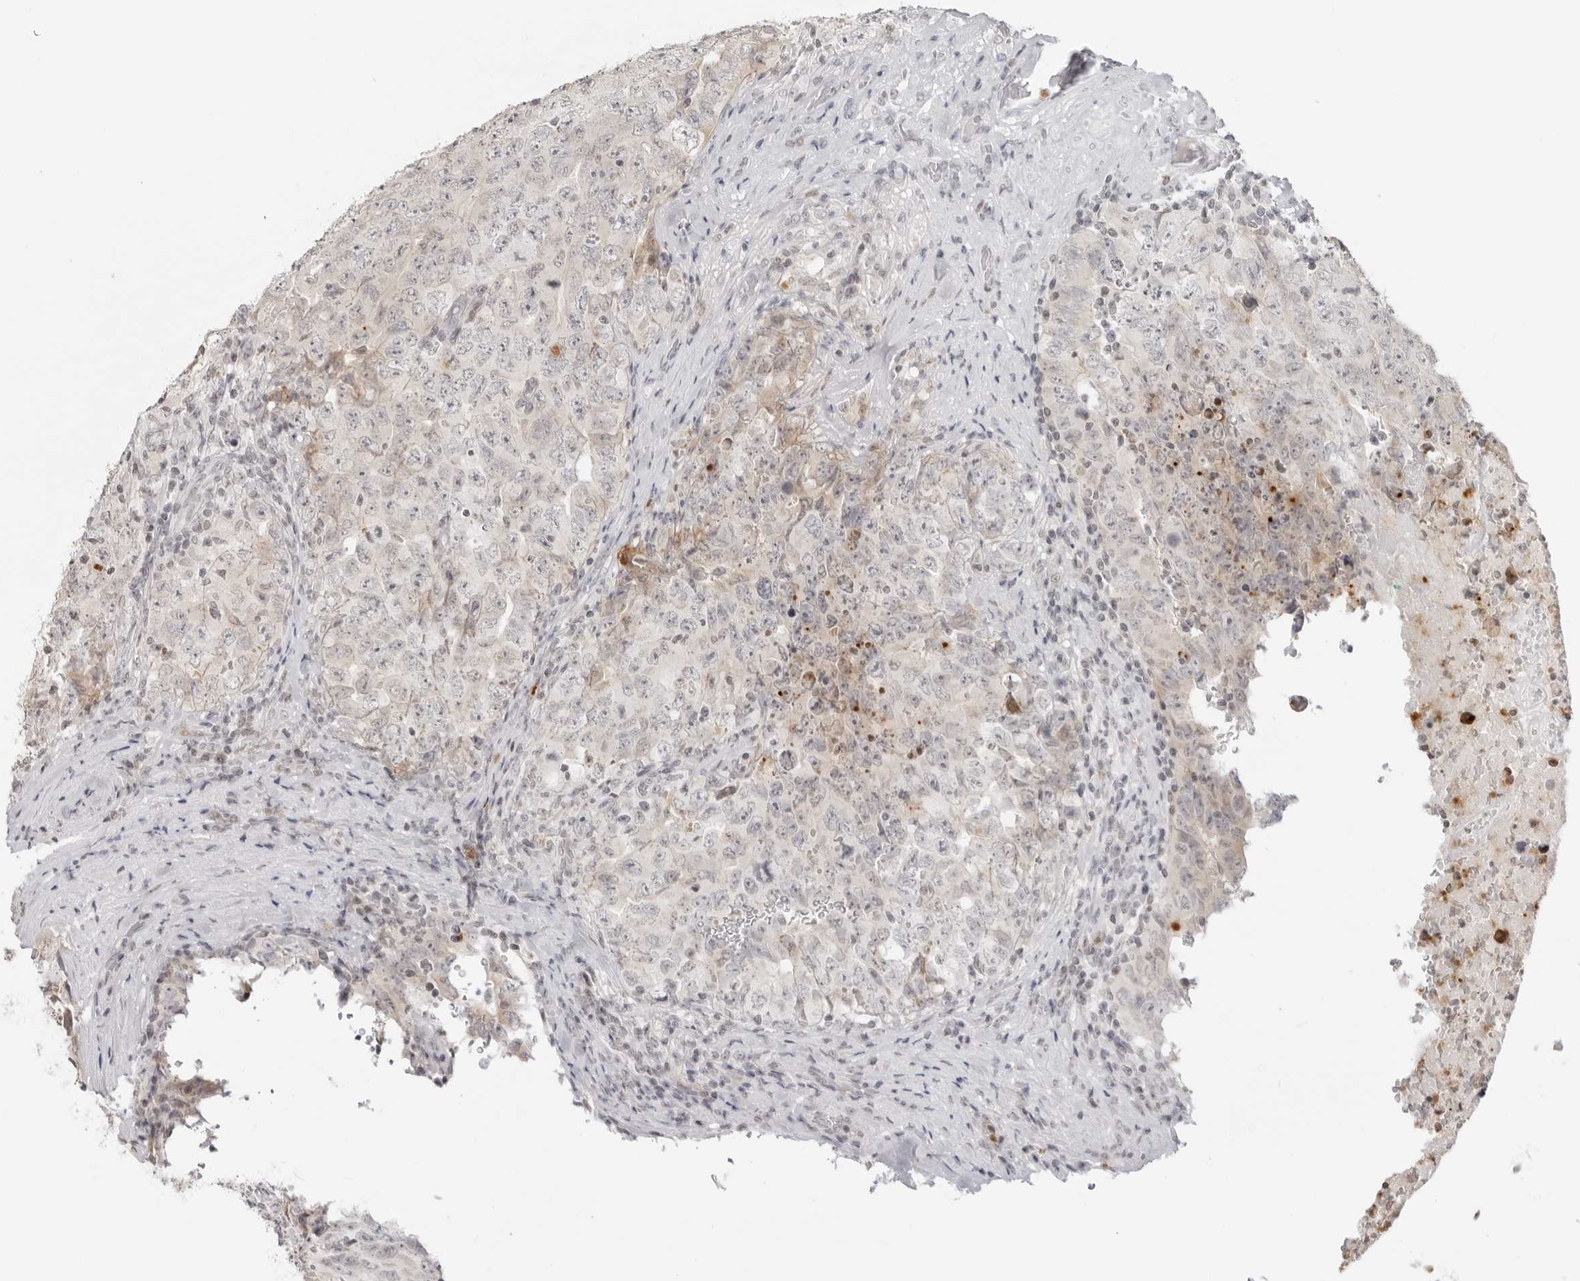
{"staining": {"intensity": "negative", "quantity": "none", "location": "none"}, "tissue": "testis cancer", "cell_type": "Tumor cells", "image_type": "cancer", "snomed": [{"axis": "morphology", "description": "Carcinoma, Embryonal, NOS"}, {"axis": "topography", "description": "Testis"}], "caption": "There is no significant positivity in tumor cells of embryonal carcinoma (testis).", "gene": "RNF146", "patient": {"sex": "male", "age": 26}}